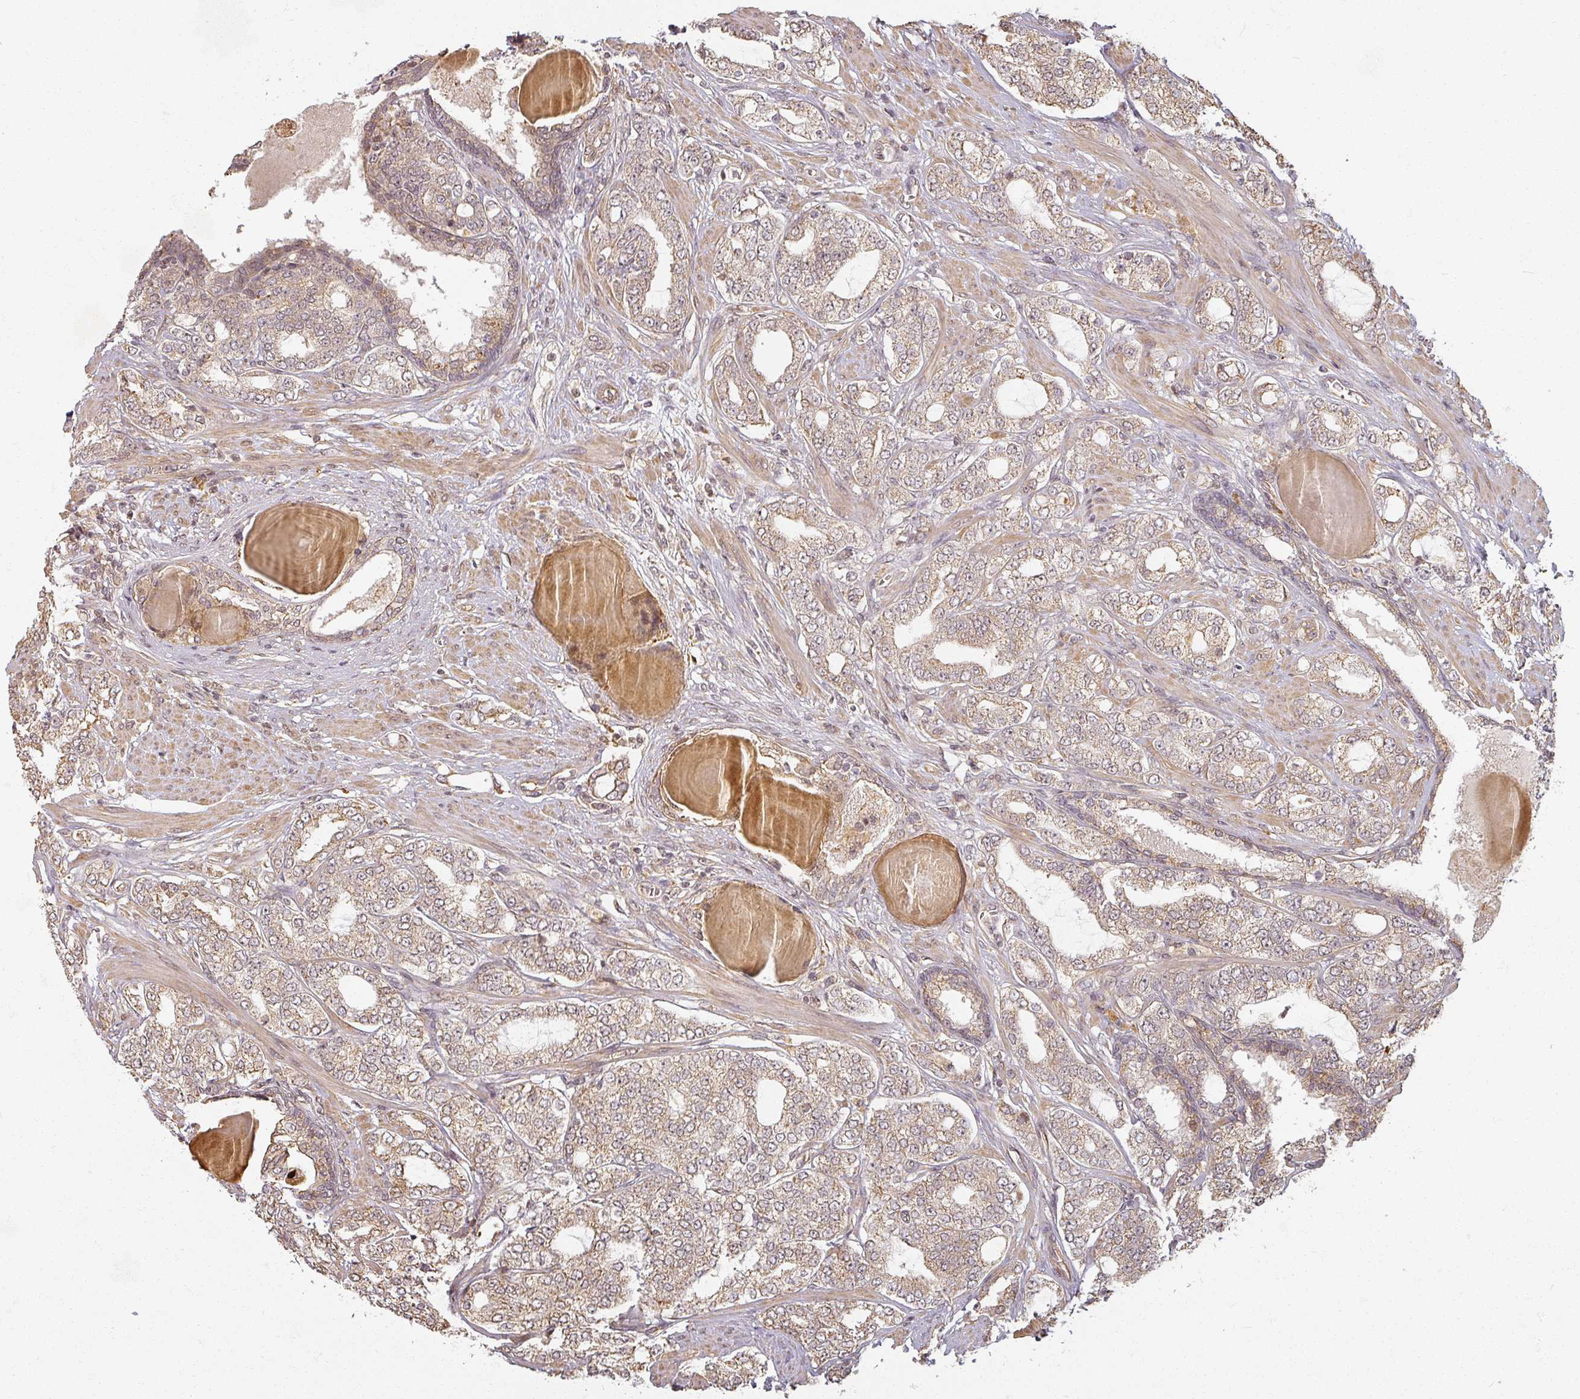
{"staining": {"intensity": "weak", "quantity": ">75%", "location": "cytoplasmic/membranous,nuclear"}, "tissue": "prostate cancer", "cell_type": "Tumor cells", "image_type": "cancer", "snomed": [{"axis": "morphology", "description": "Adenocarcinoma, High grade"}, {"axis": "topography", "description": "Prostate"}], "caption": "The photomicrograph displays a brown stain indicating the presence of a protein in the cytoplasmic/membranous and nuclear of tumor cells in adenocarcinoma (high-grade) (prostate). The staining was performed using DAB, with brown indicating positive protein expression. Nuclei are stained blue with hematoxylin.", "gene": "MED19", "patient": {"sex": "male", "age": 64}}